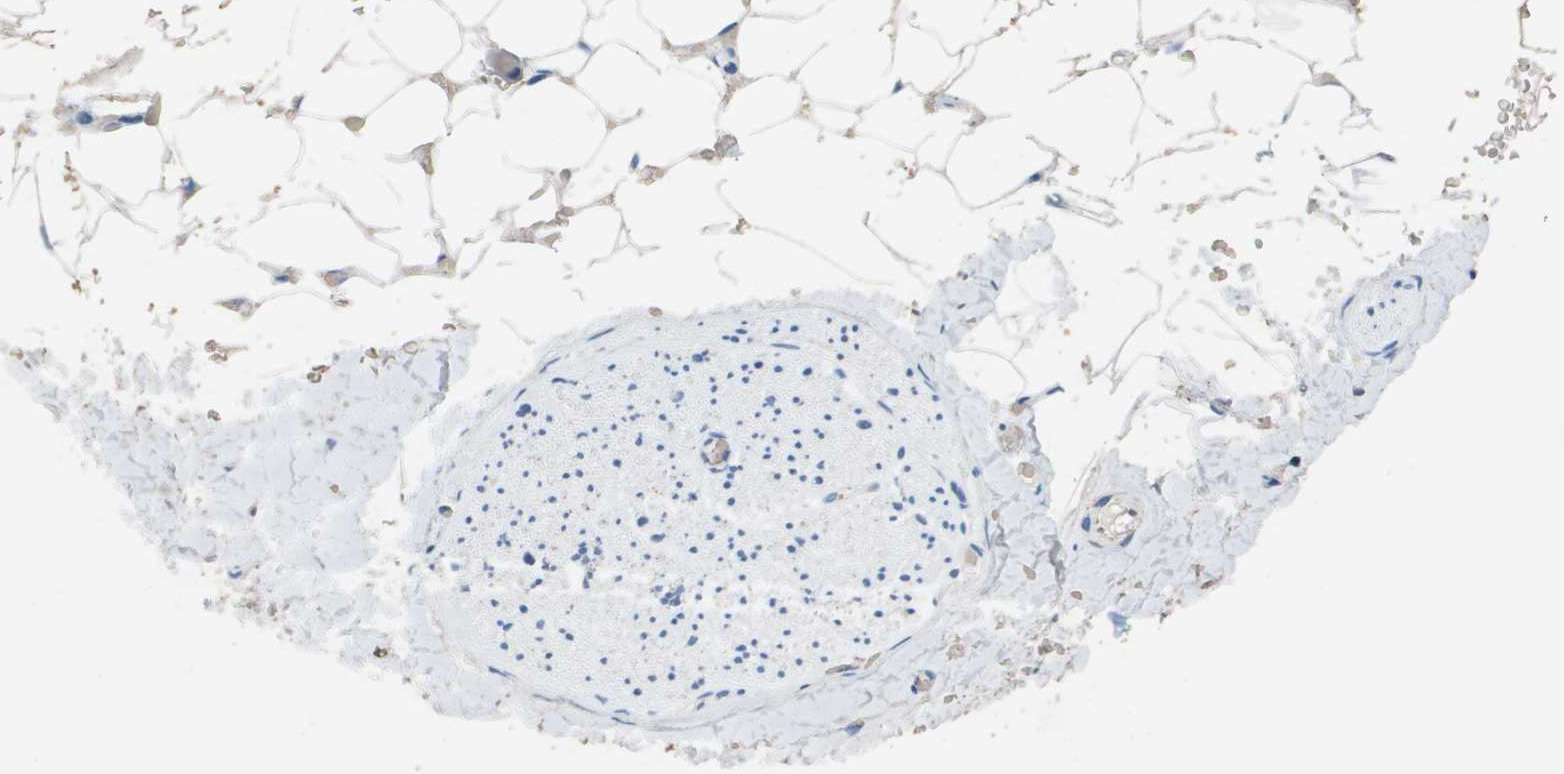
{"staining": {"intensity": "negative", "quantity": "none", "location": "none"}, "tissue": "adipose tissue", "cell_type": "Adipocytes", "image_type": "normal", "snomed": [{"axis": "morphology", "description": "Normal tissue, NOS"}, {"axis": "topography", "description": "Peripheral nerve tissue"}], "caption": "IHC photomicrograph of benign adipose tissue: human adipose tissue stained with DAB demonstrates no significant protein staining in adipocytes. Brightfield microscopy of immunohistochemistry stained with DAB (3,3'-diaminobenzidine) (brown) and hematoxylin (blue), captured at high magnification.", "gene": "ATP5F1B", "patient": {"sex": "male", "age": 70}}